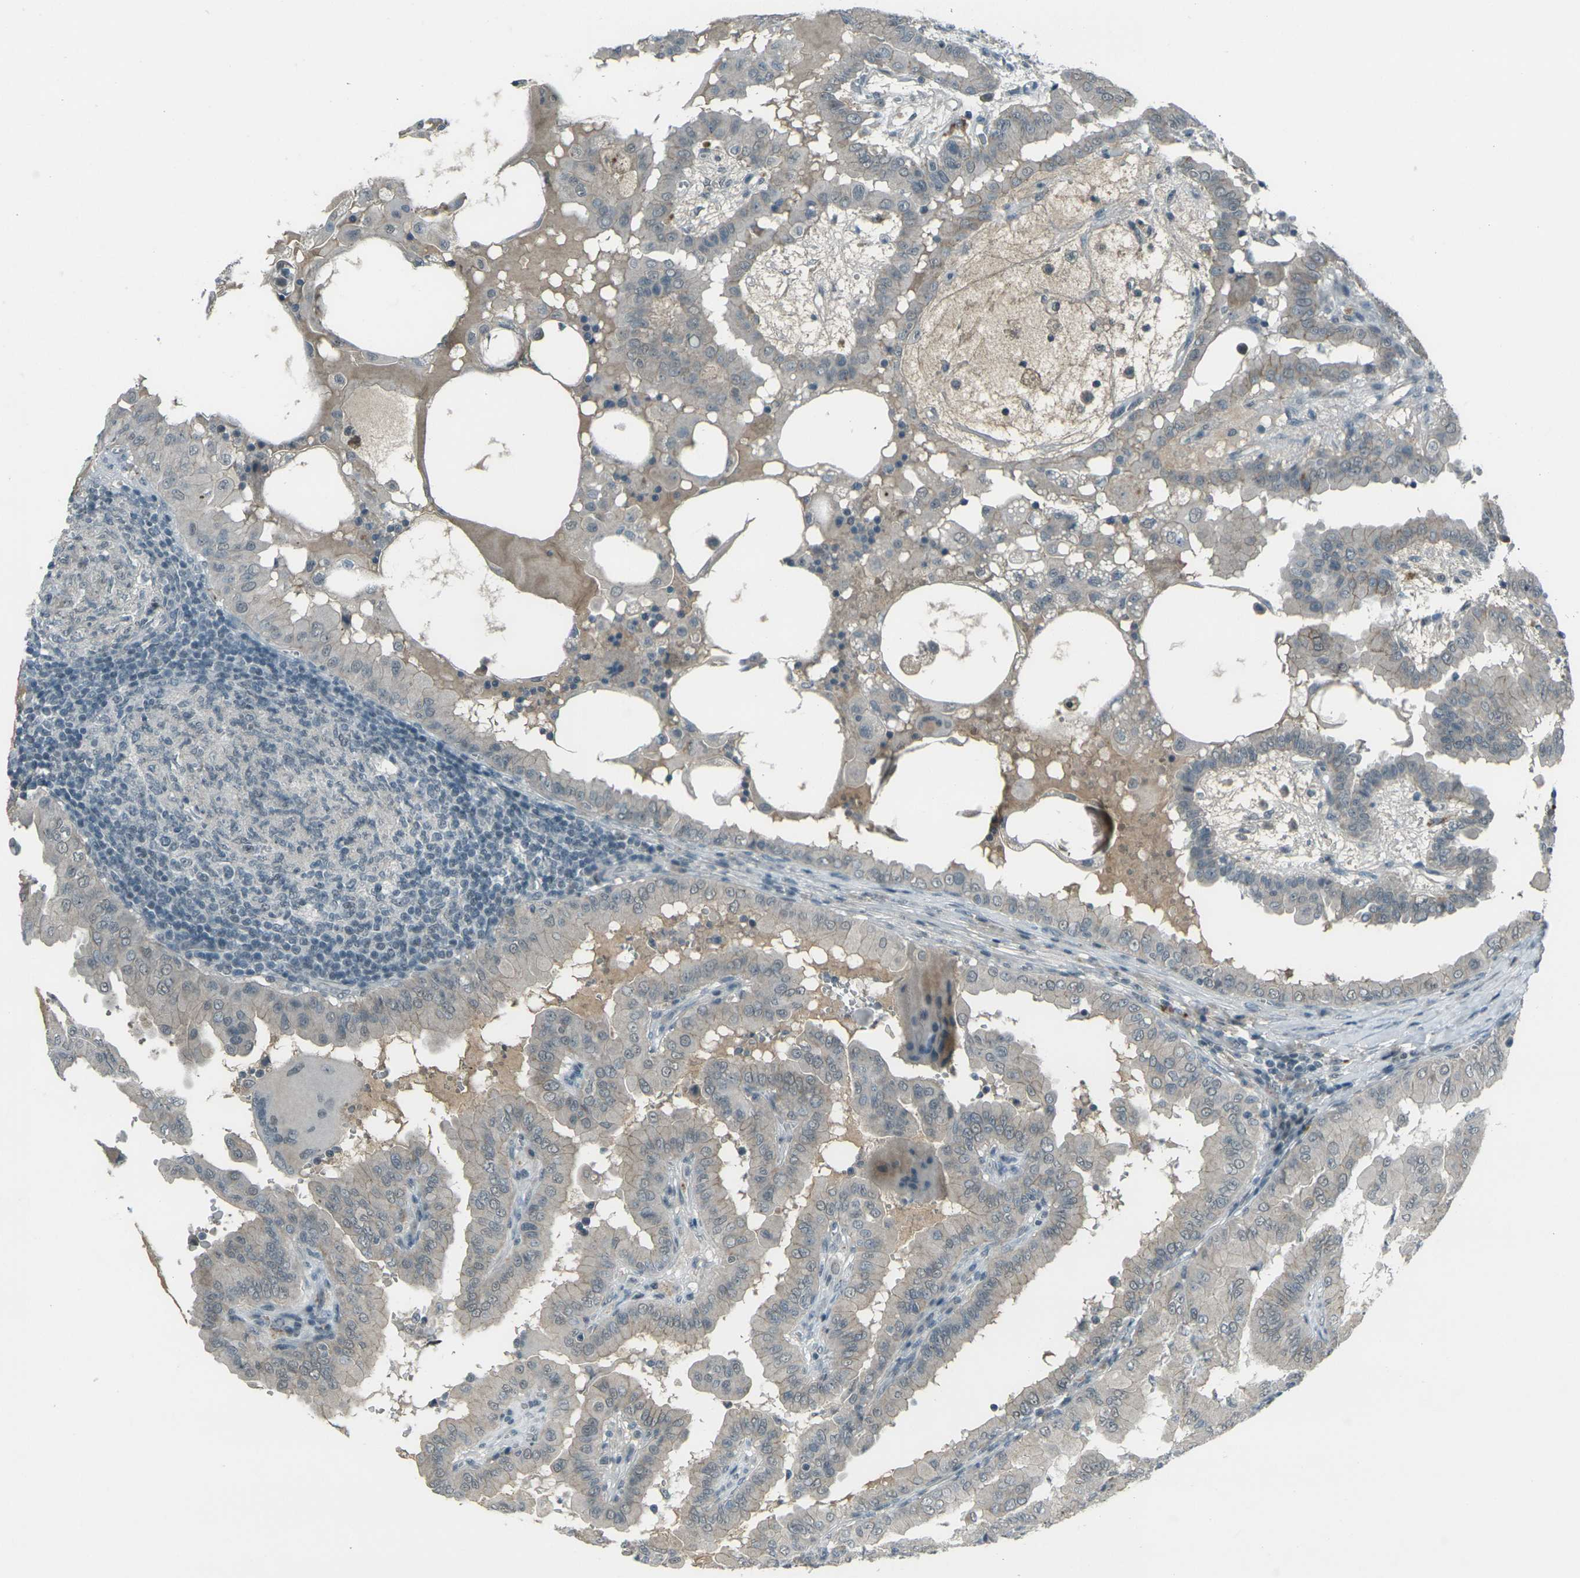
{"staining": {"intensity": "negative", "quantity": "none", "location": "none"}, "tissue": "thyroid cancer", "cell_type": "Tumor cells", "image_type": "cancer", "snomed": [{"axis": "morphology", "description": "Papillary adenocarcinoma, NOS"}, {"axis": "topography", "description": "Thyroid gland"}], "caption": "Tumor cells are negative for brown protein staining in thyroid cancer.", "gene": "GPR19", "patient": {"sex": "male", "age": 33}}